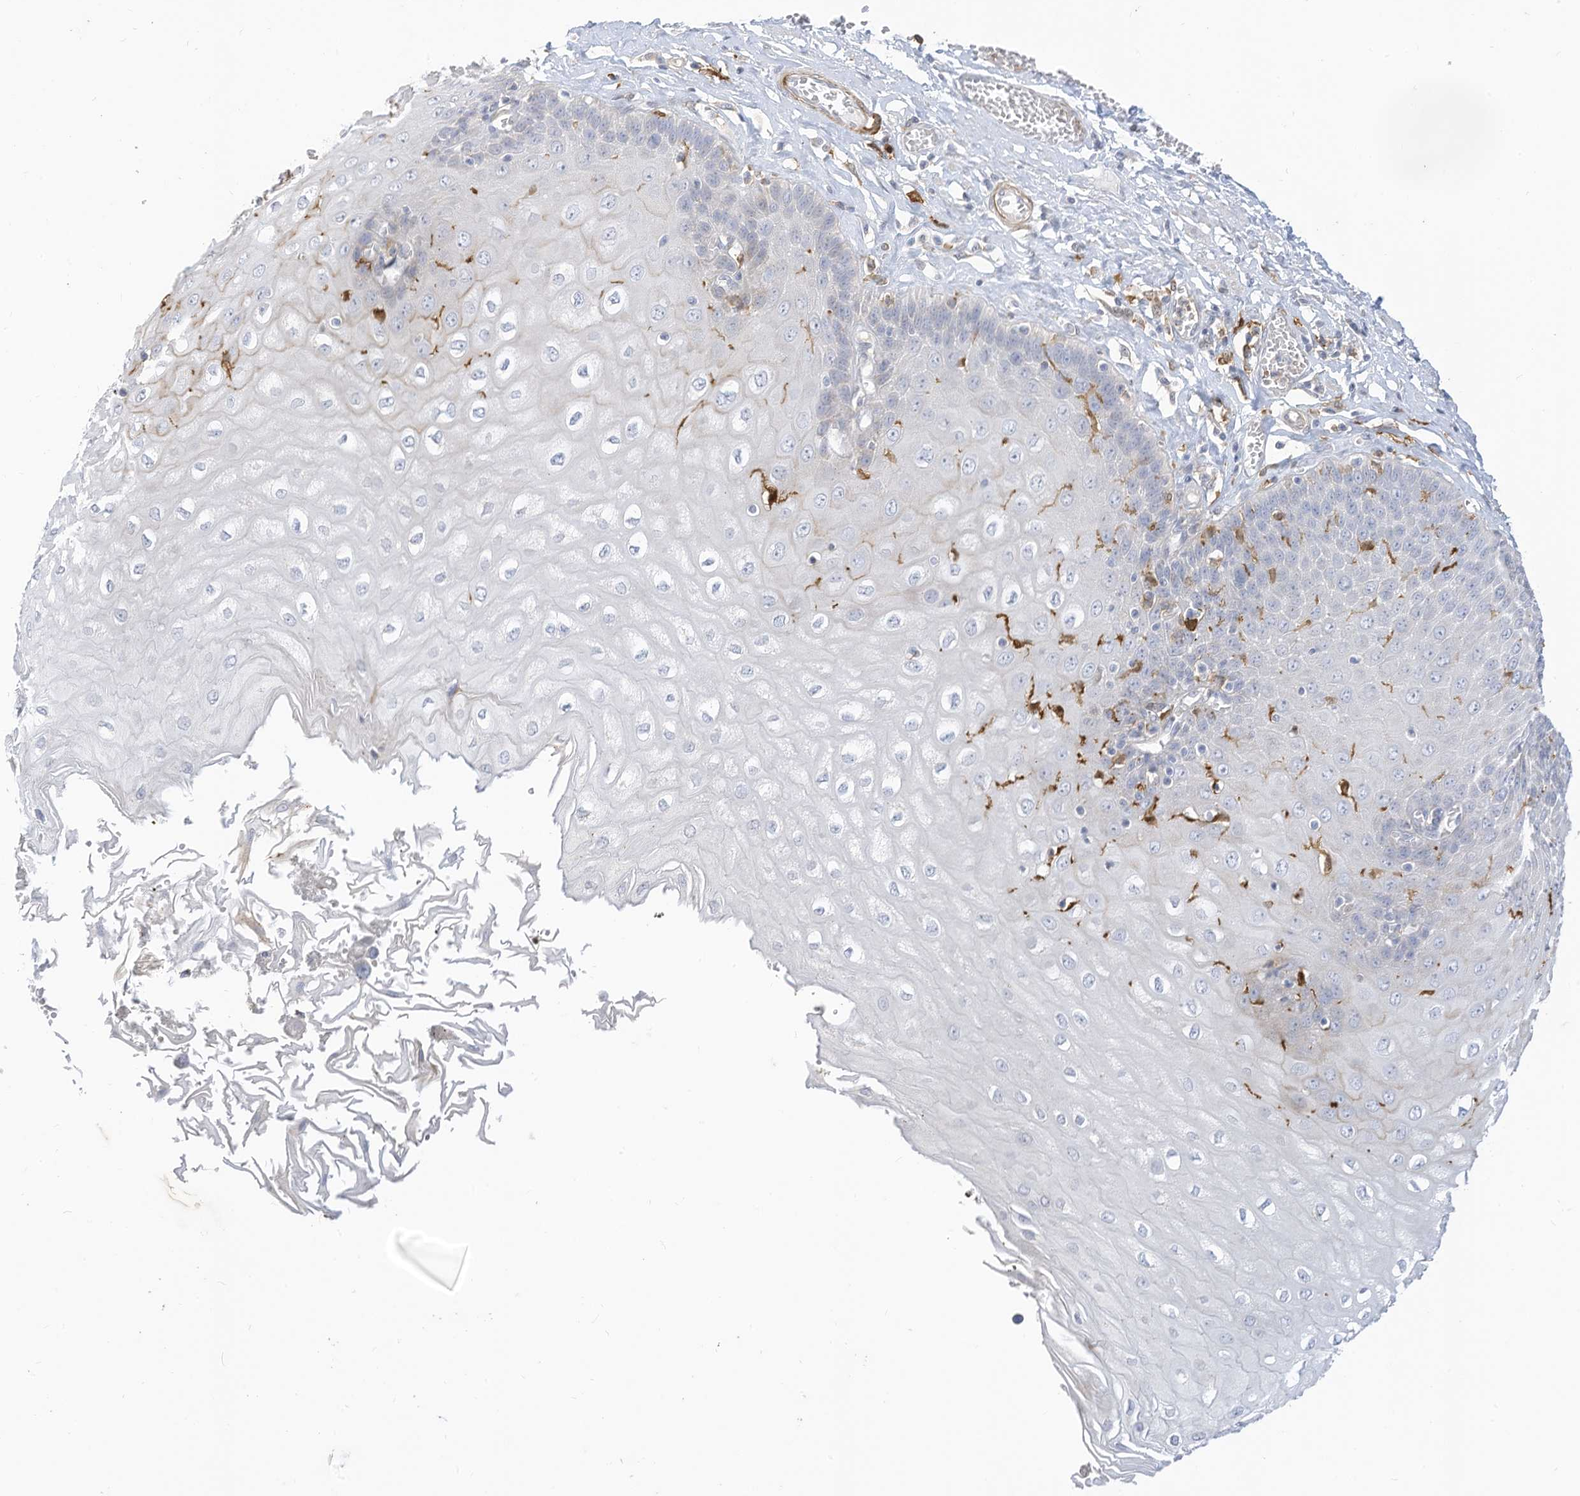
{"staining": {"intensity": "weak", "quantity": "<25%", "location": "cytoplasmic/membranous"}, "tissue": "esophagus", "cell_type": "Squamous epithelial cells", "image_type": "normal", "snomed": [{"axis": "morphology", "description": "Normal tissue, NOS"}, {"axis": "topography", "description": "Esophagus"}], "caption": "Photomicrograph shows no protein positivity in squamous epithelial cells of benign esophagus. (Stains: DAB immunohistochemistry with hematoxylin counter stain, Microscopy: brightfield microscopy at high magnification).", "gene": "ATP13A1", "patient": {"sex": "male", "age": 60}}